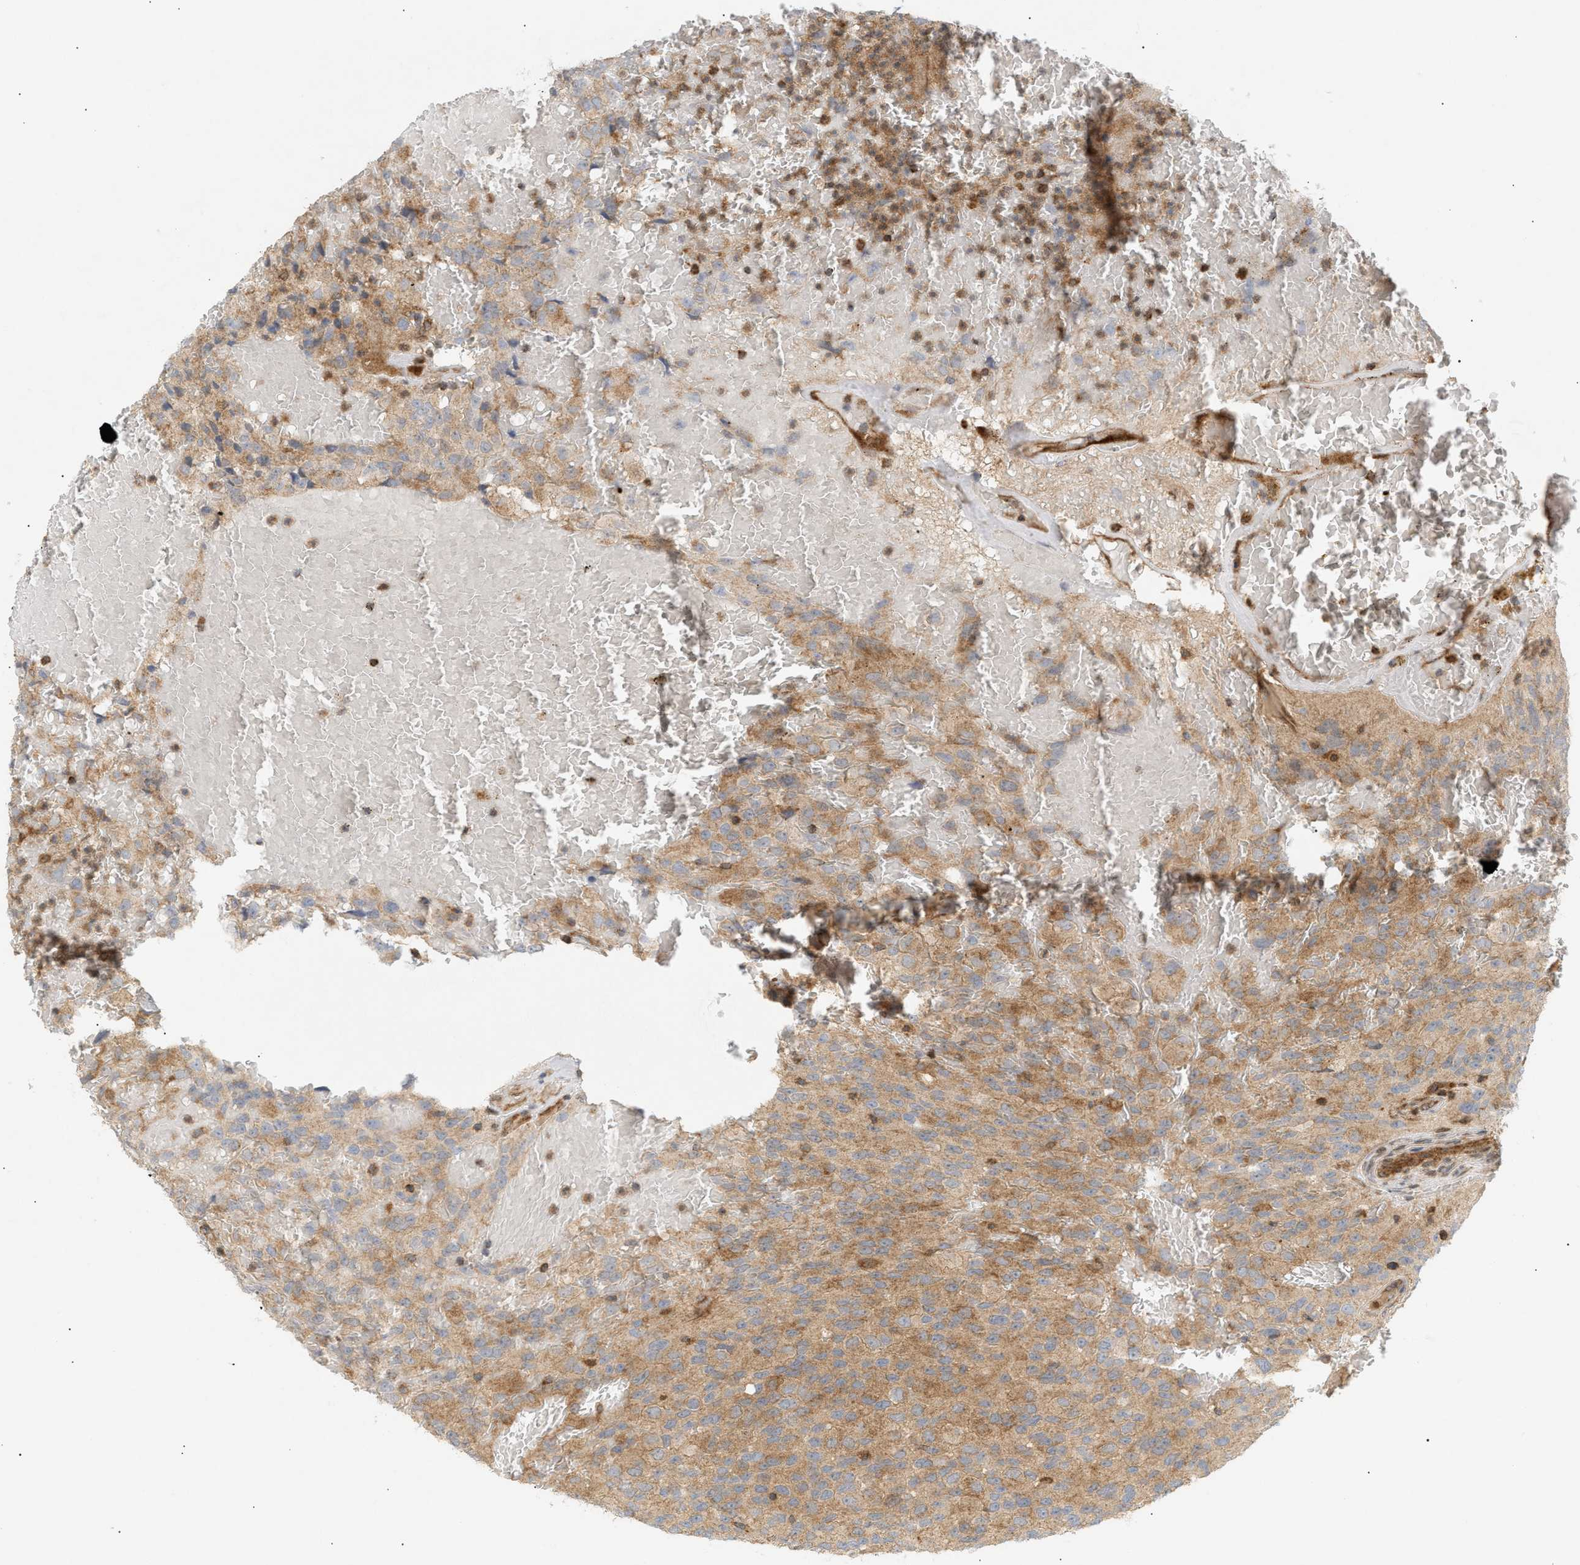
{"staining": {"intensity": "moderate", "quantity": ">75%", "location": "cytoplasmic/membranous"}, "tissue": "glioma", "cell_type": "Tumor cells", "image_type": "cancer", "snomed": [{"axis": "morphology", "description": "Glioma, malignant, High grade"}, {"axis": "topography", "description": "Brain"}], "caption": "A brown stain highlights moderate cytoplasmic/membranous staining of a protein in human glioma tumor cells. (DAB (3,3'-diaminobenzidine) = brown stain, brightfield microscopy at high magnification).", "gene": "SHC1", "patient": {"sex": "male", "age": 32}}